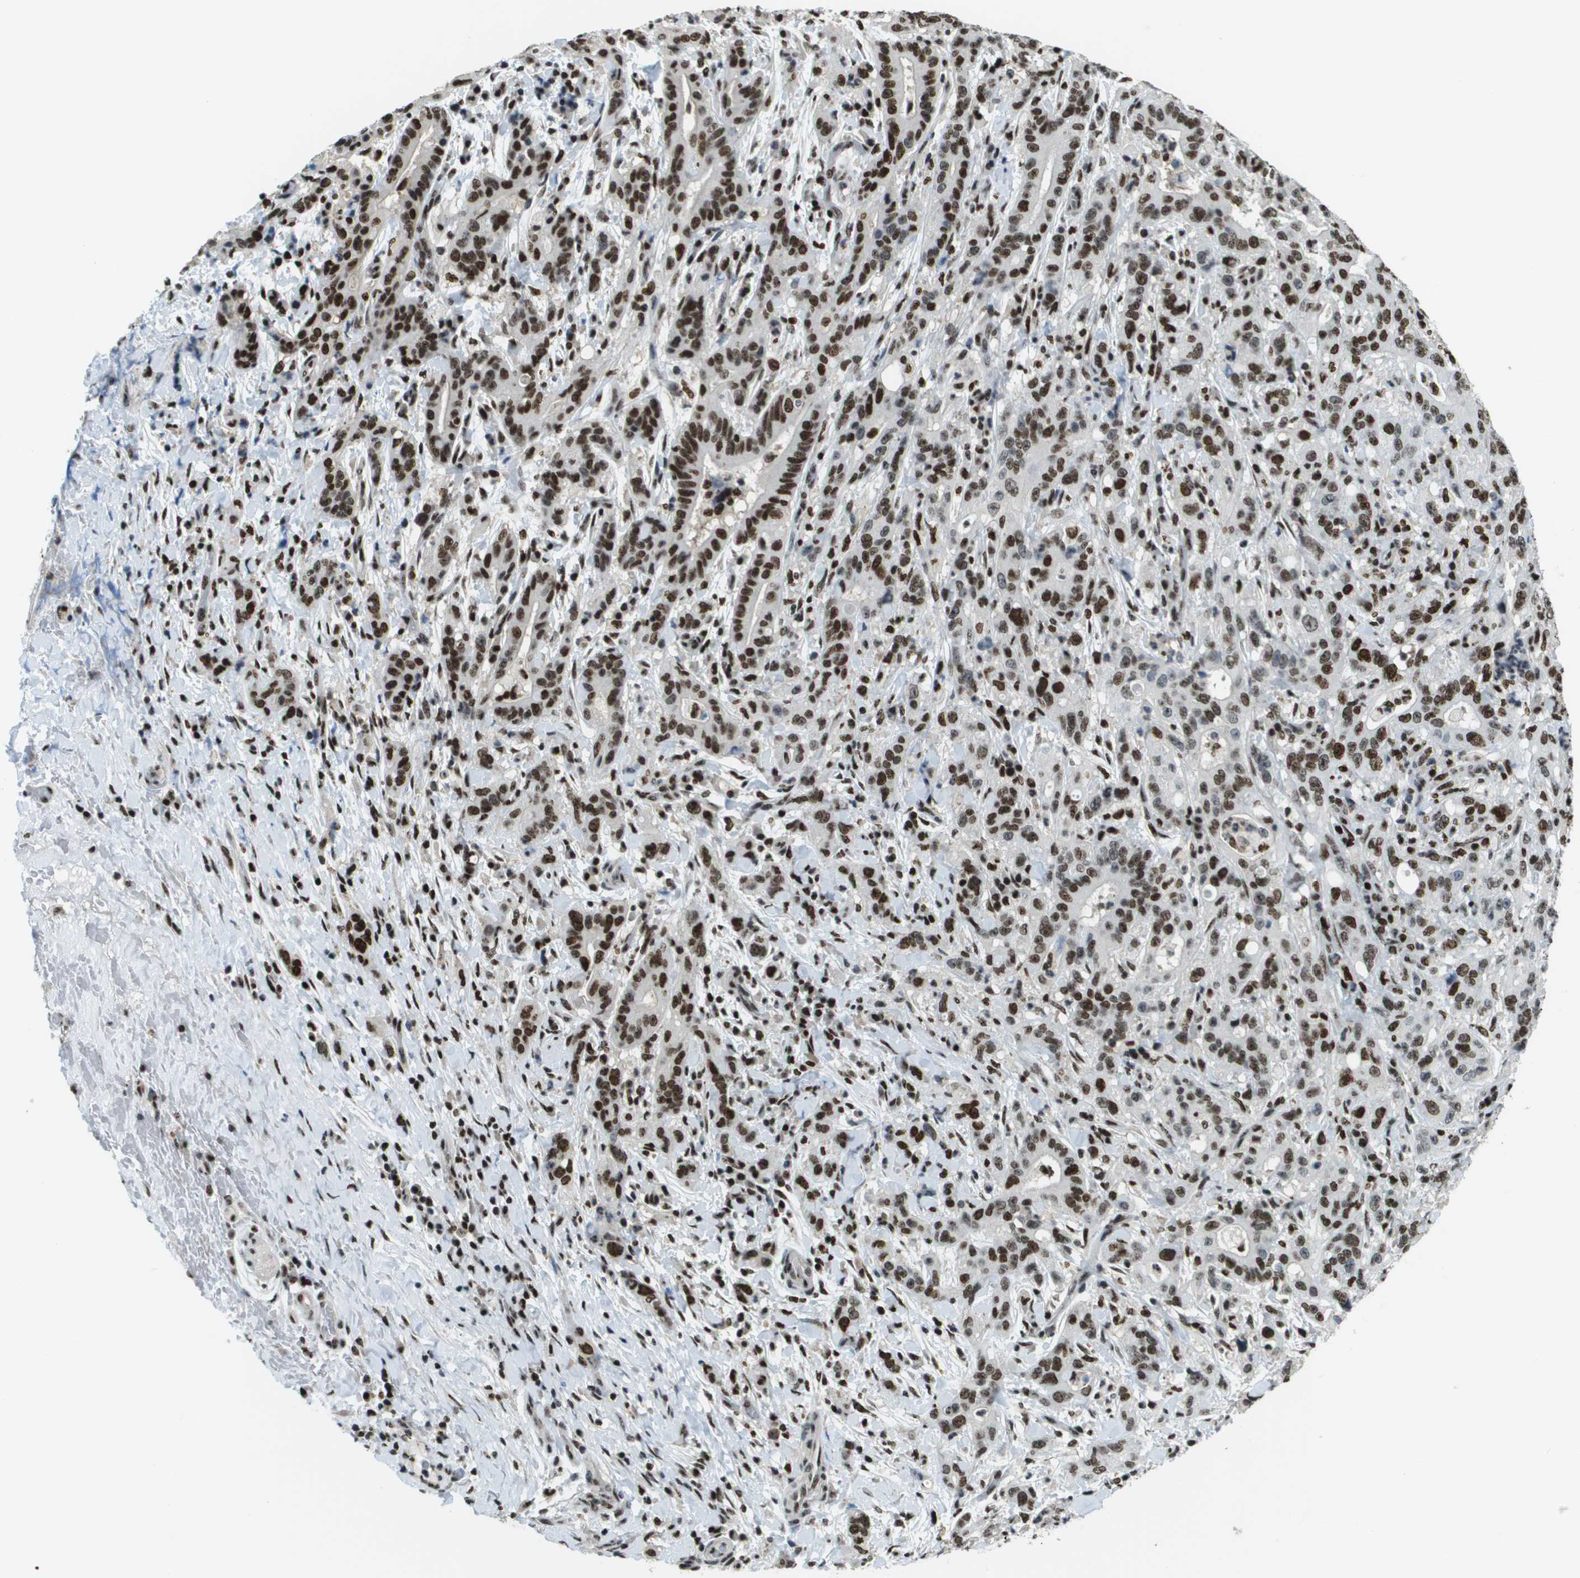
{"staining": {"intensity": "strong", "quantity": ">75%", "location": "nuclear"}, "tissue": "liver cancer", "cell_type": "Tumor cells", "image_type": "cancer", "snomed": [{"axis": "morphology", "description": "Cholangiocarcinoma"}, {"axis": "topography", "description": "Liver"}], "caption": "This image exhibits liver cholangiocarcinoma stained with immunohistochemistry (IHC) to label a protein in brown. The nuclear of tumor cells show strong positivity for the protein. Nuclei are counter-stained blue.", "gene": "SP100", "patient": {"sex": "female", "age": 38}}